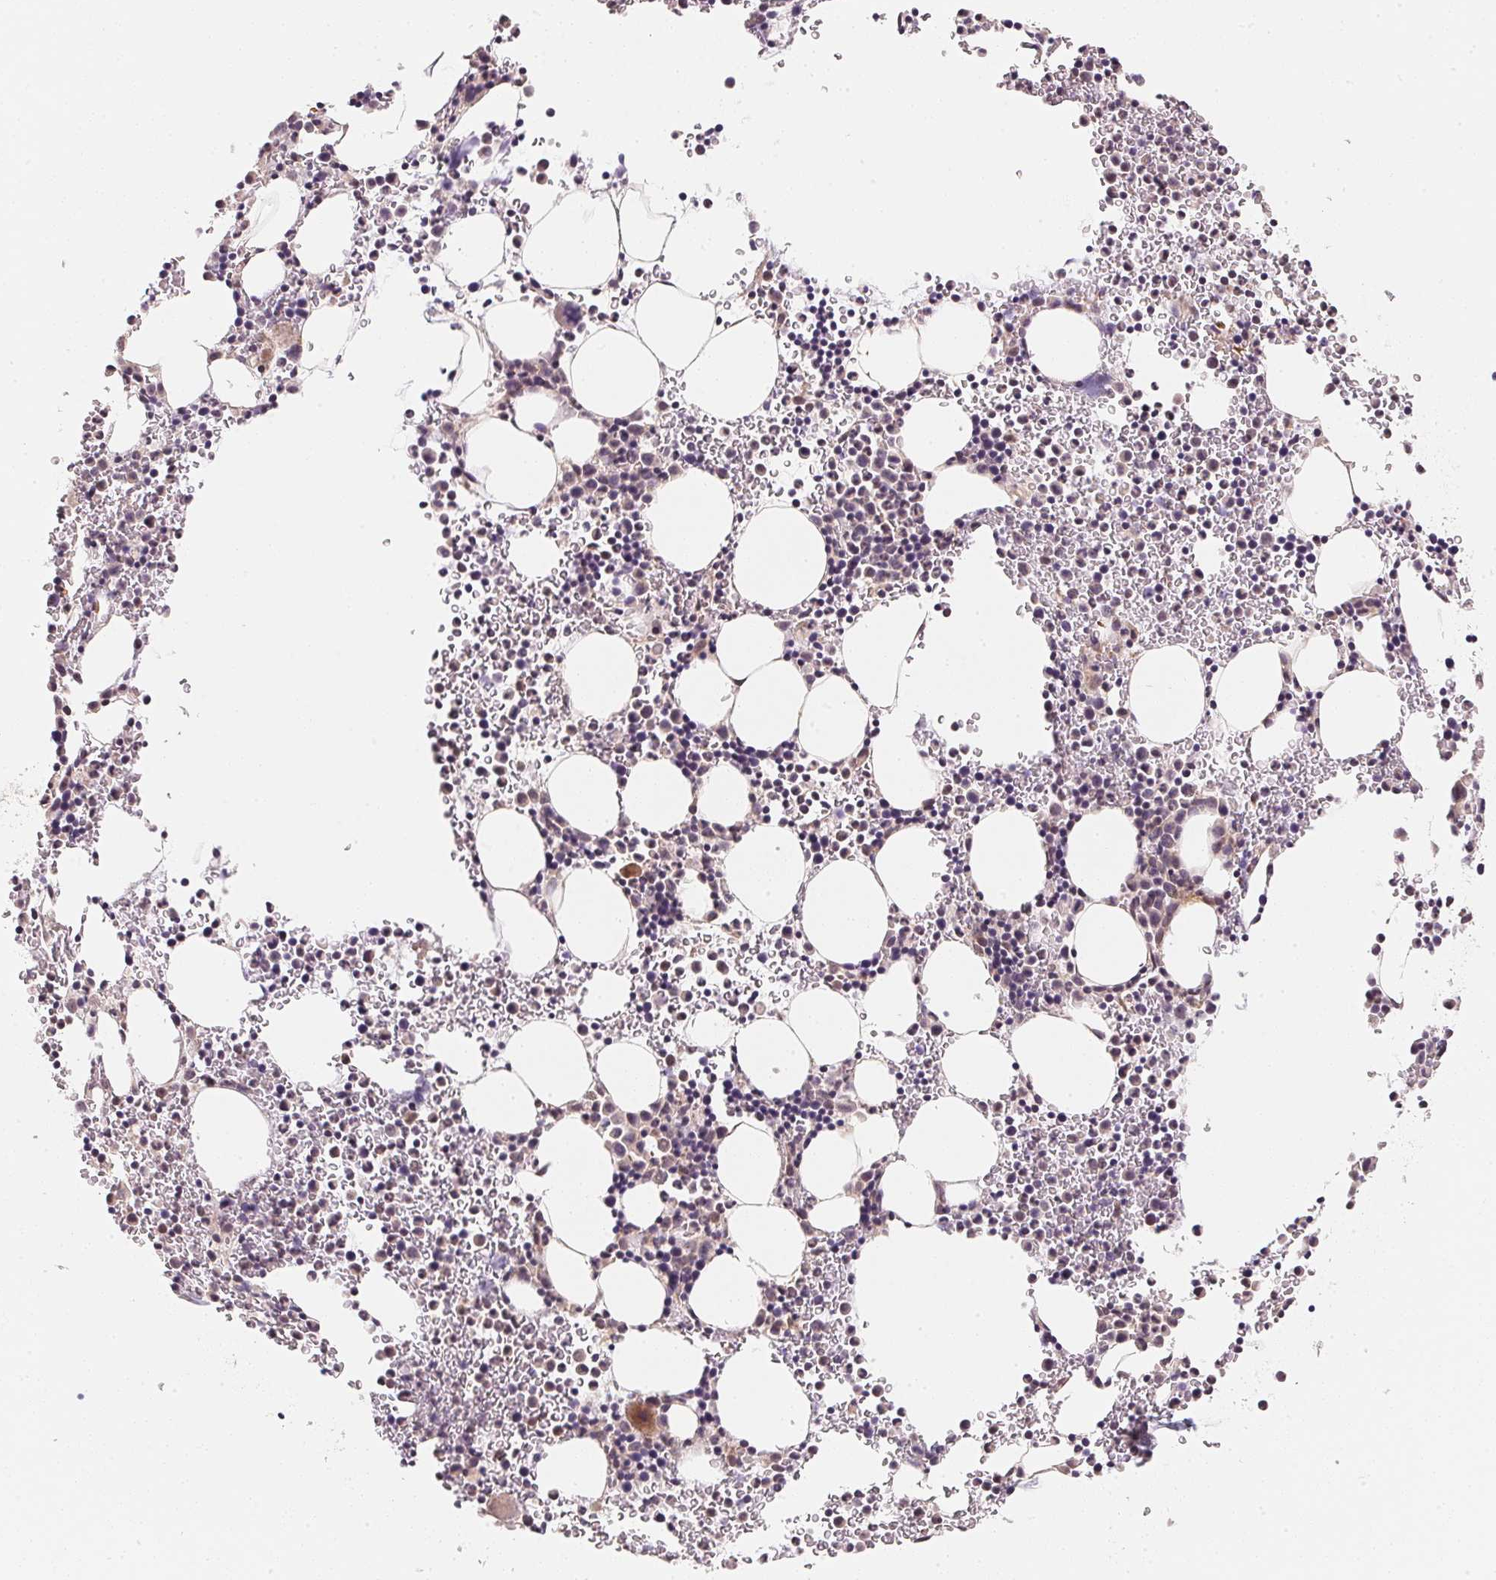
{"staining": {"intensity": "moderate", "quantity": "<25%", "location": "cytoplasmic/membranous"}, "tissue": "bone marrow", "cell_type": "Hematopoietic cells", "image_type": "normal", "snomed": [{"axis": "morphology", "description": "Normal tissue, NOS"}, {"axis": "topography", "description": "Bone marrow"}], "caption": "Protein staining of unremarkable bone marrow exhibits moderate cytoplasmic/membranous staining in approximately <25% of hematopoietic cells. (Stains: DAB in brown, nuclei in blue, Microscopy: brightfield microscopy at high magnification).", "gene": "EI24", "patient": {"sex": "male", "age": 58}}